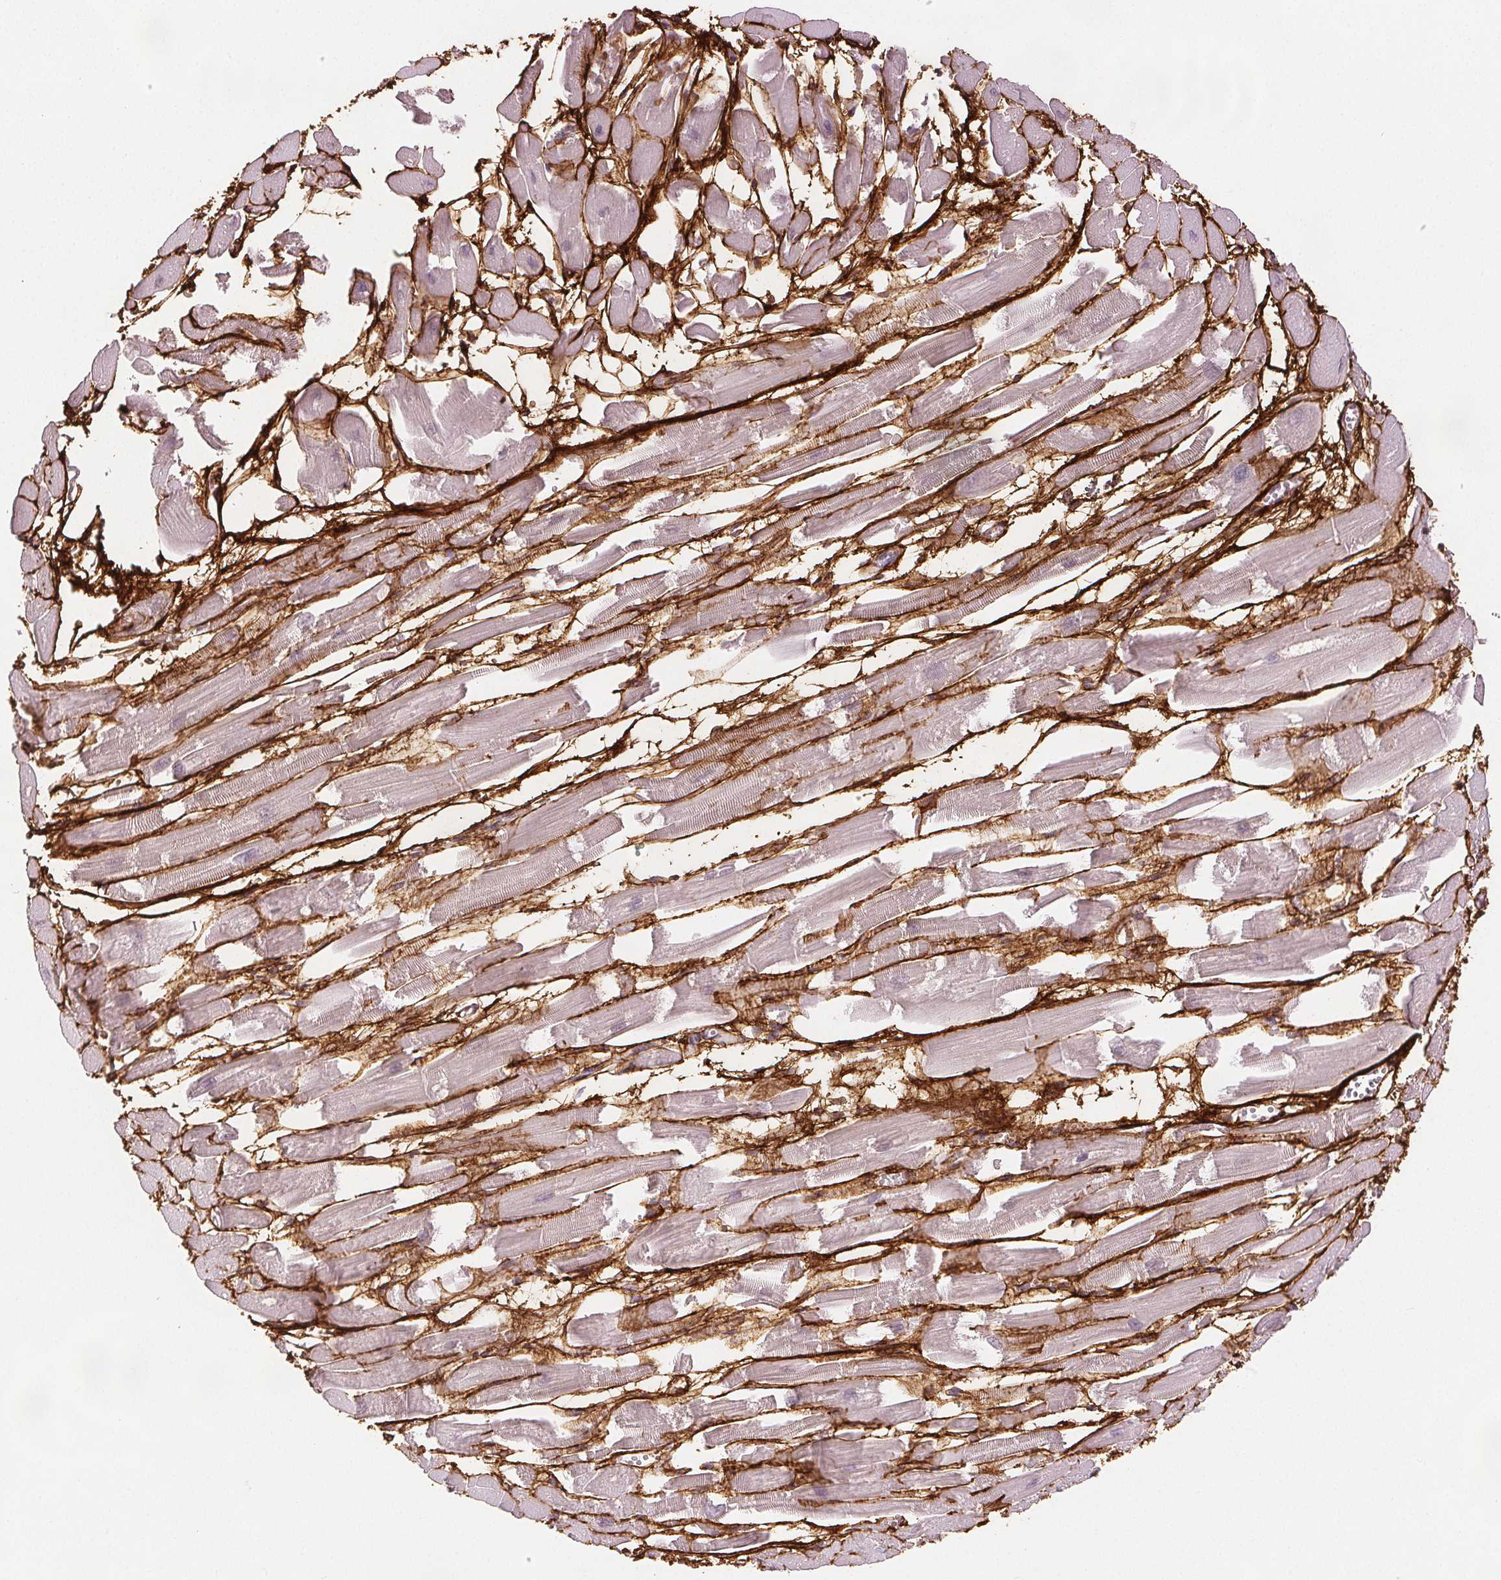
{"staining": {"intensity": "negative", "quantity": "none", "location": "none"}, "tissue": "heart muscle", "cell_type": "Cardiomyocytes", "image_type": "normal", "snomed": [{"axis": "morphology", "description": "Normal tissue, NOS"}, {"axis": "topography", "description": "Heart"}], "caption": "This is a micrograph of IHC staining of unremarkable heart muscle, which shows no staining in cardiomyocytes.", "gene": "FBN1", "patient": {"sex": "female", "age": 52}}